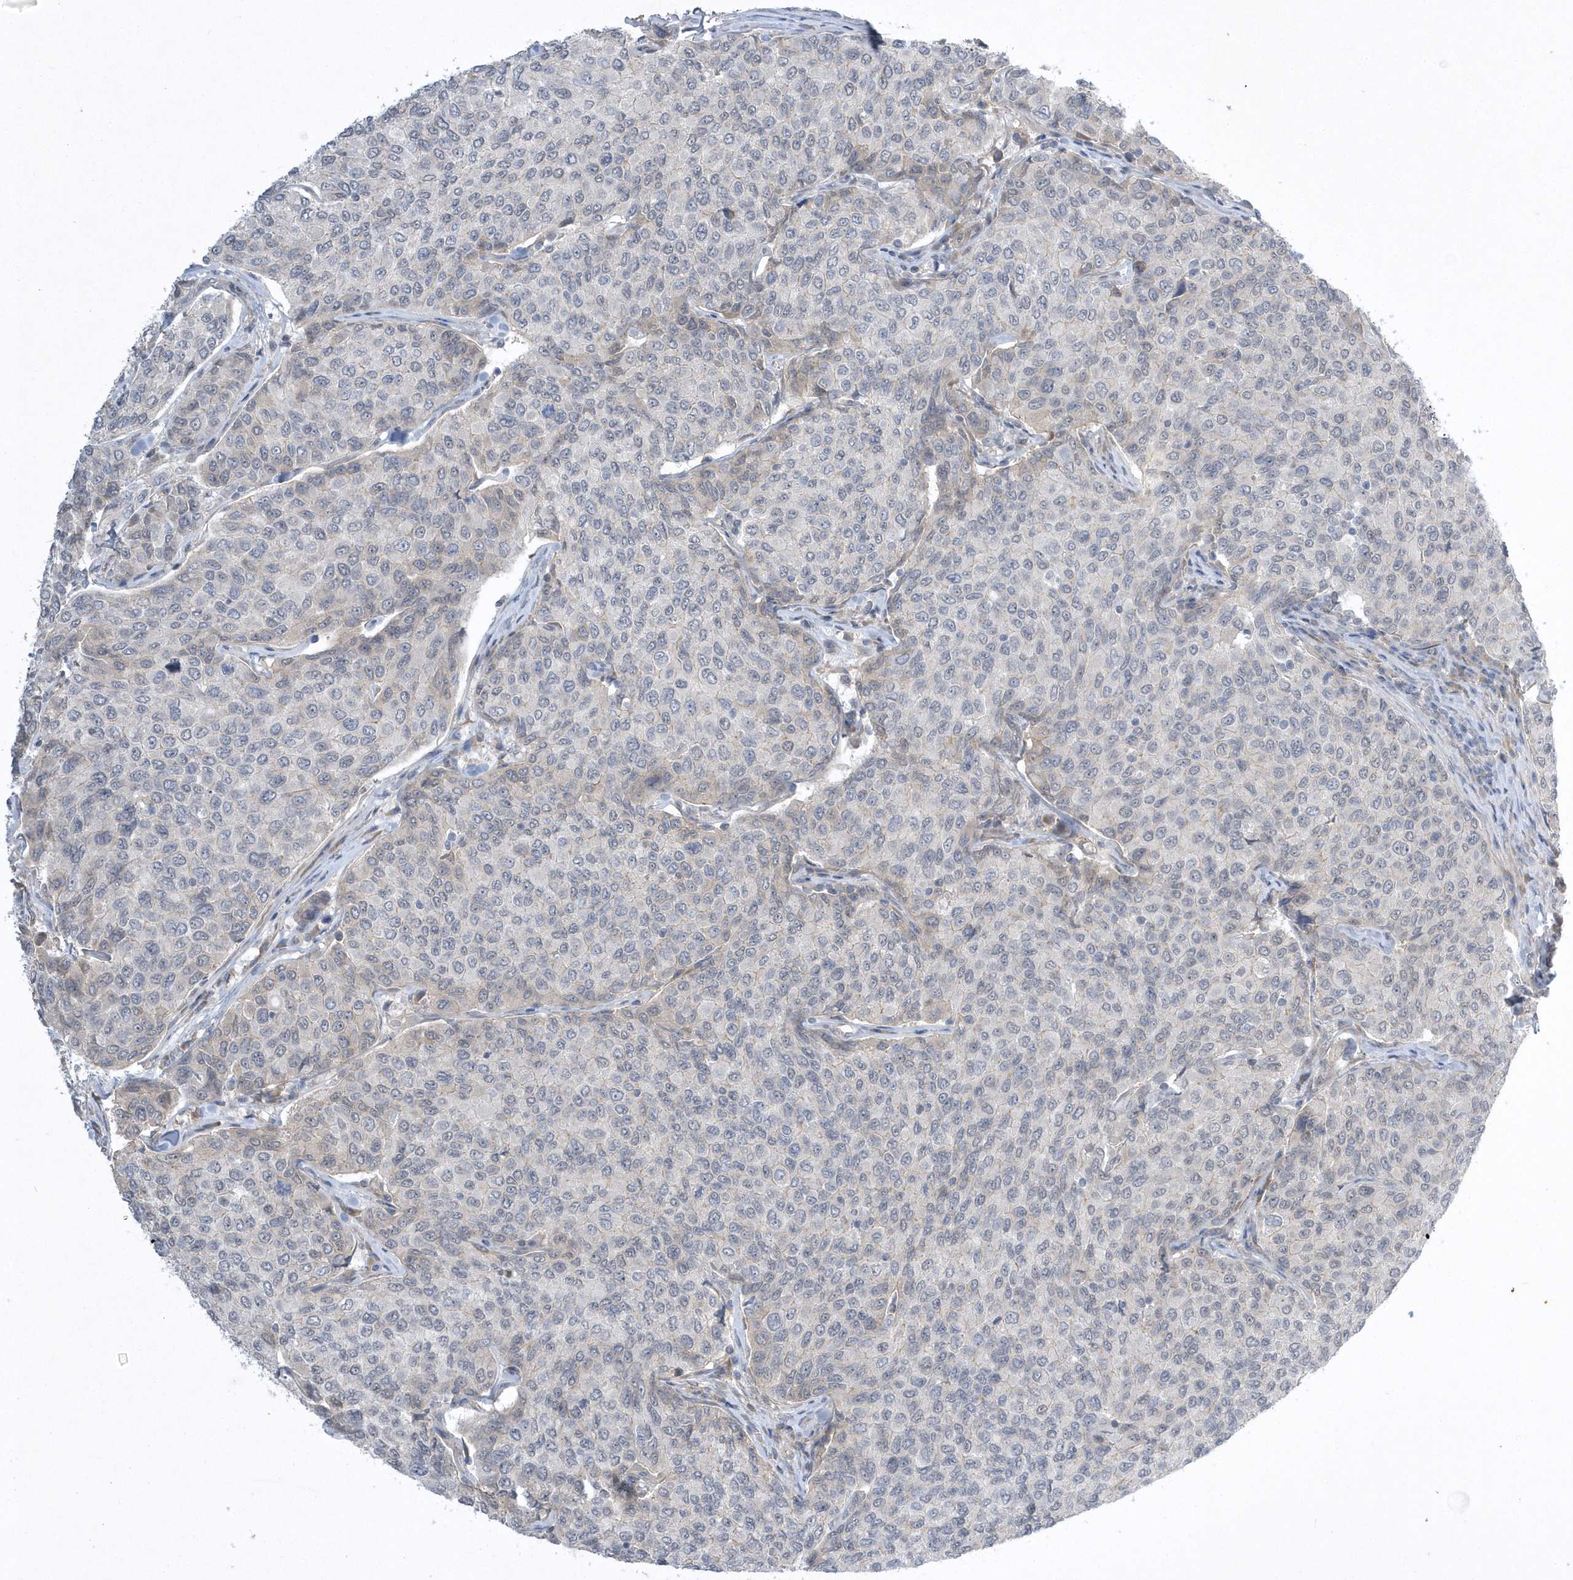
{"staining": {"intensity": "negative", "quantity": "none", "location": "none"}, "tissue": "breast cancer", "cell_type": "Tumor cells", "image_type": "cancer", "snomed": [{"axis": "morphology", "description": "Duct carcinoma"}, {"axis": "topography", "description": "Breast"}], "caption": "Protein analysis of breast cancer exhibits no significant expression in tumor cells.", "gene": "ZC3H12D", "patient": {"sex": "female", "age": 55}}